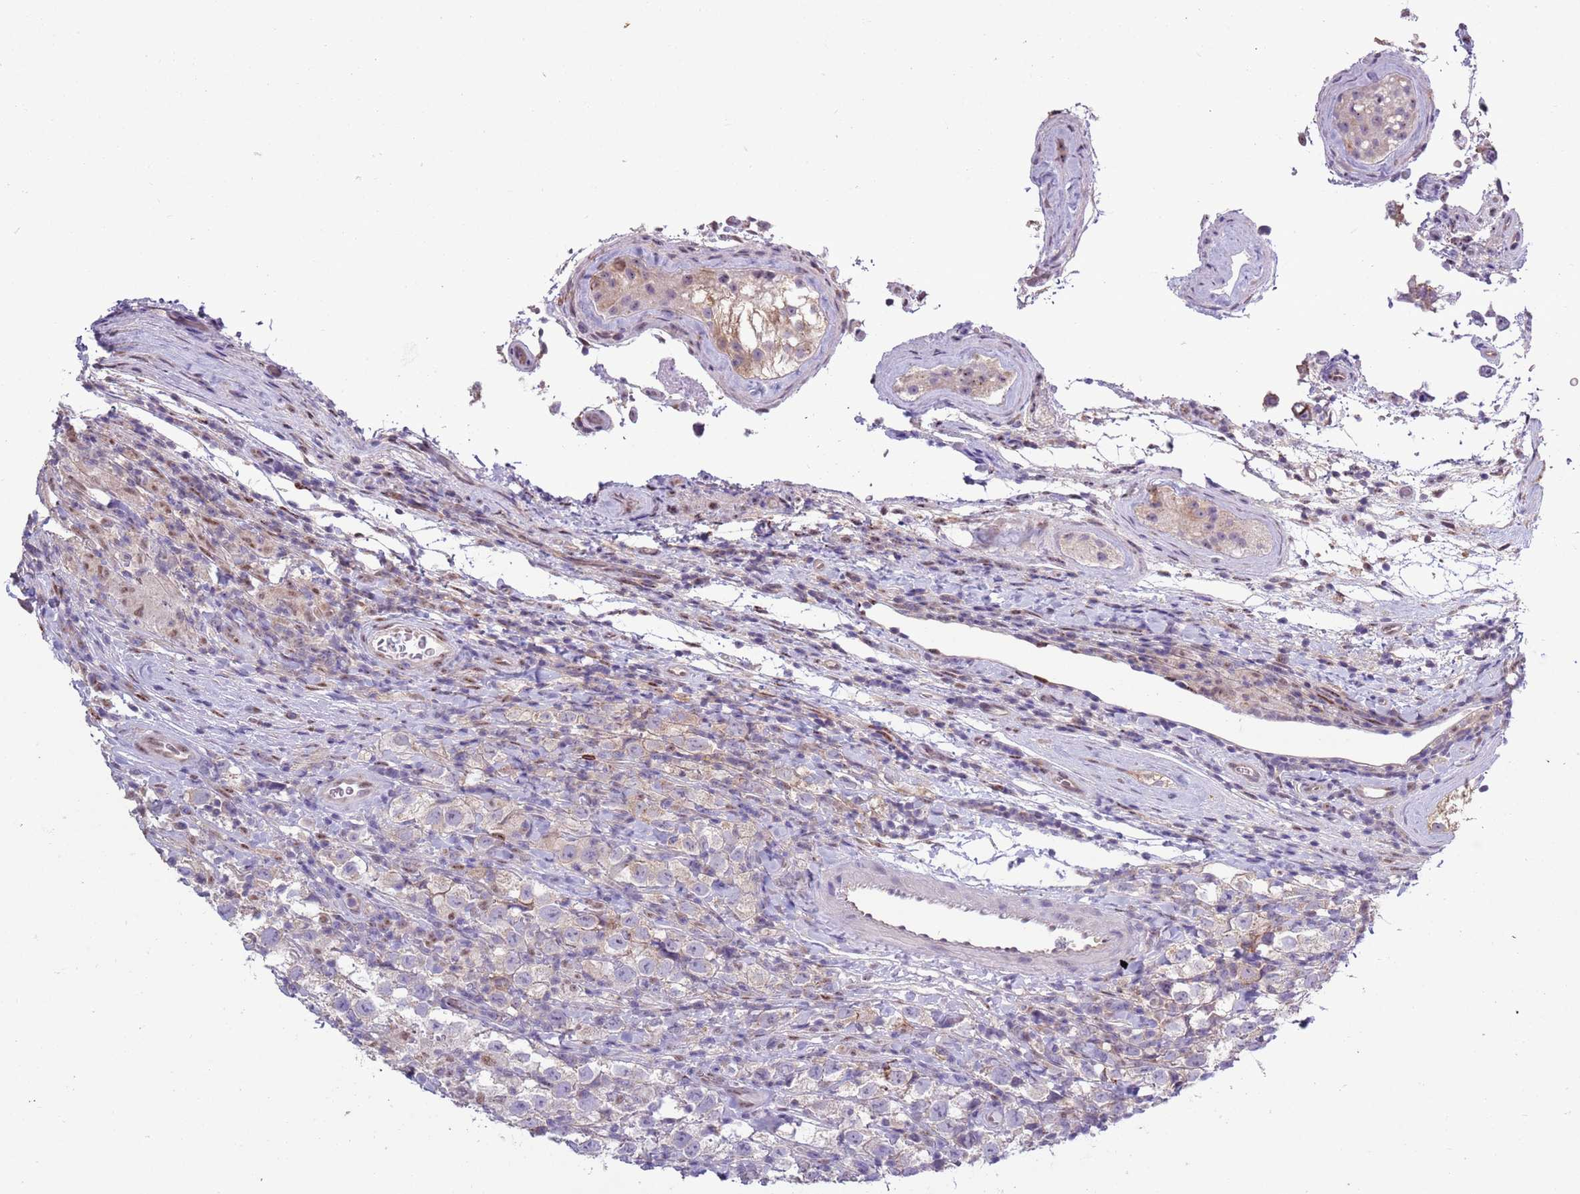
{"staining": {"intensity": "negative", "quantity": "none", "location": "none"}, "tissue": "testis cancer", "cell_type": "Tumor cells", "image_type": "cancer", "snomed": [{"axis": "morphology", "description": "Seminoma, NOS"}, {"axis": "morphology", "description": "Carcinoma, Embryonal, NOS"}, {"axis": "topography", "description": "Testis"}], "caption": "The histopathology image shows no staining of tumor cells in testis seminoma. Nuclei are stained in blue.", "gene": "CAPN9", "patient": {"sex": "male", "age": 41}}